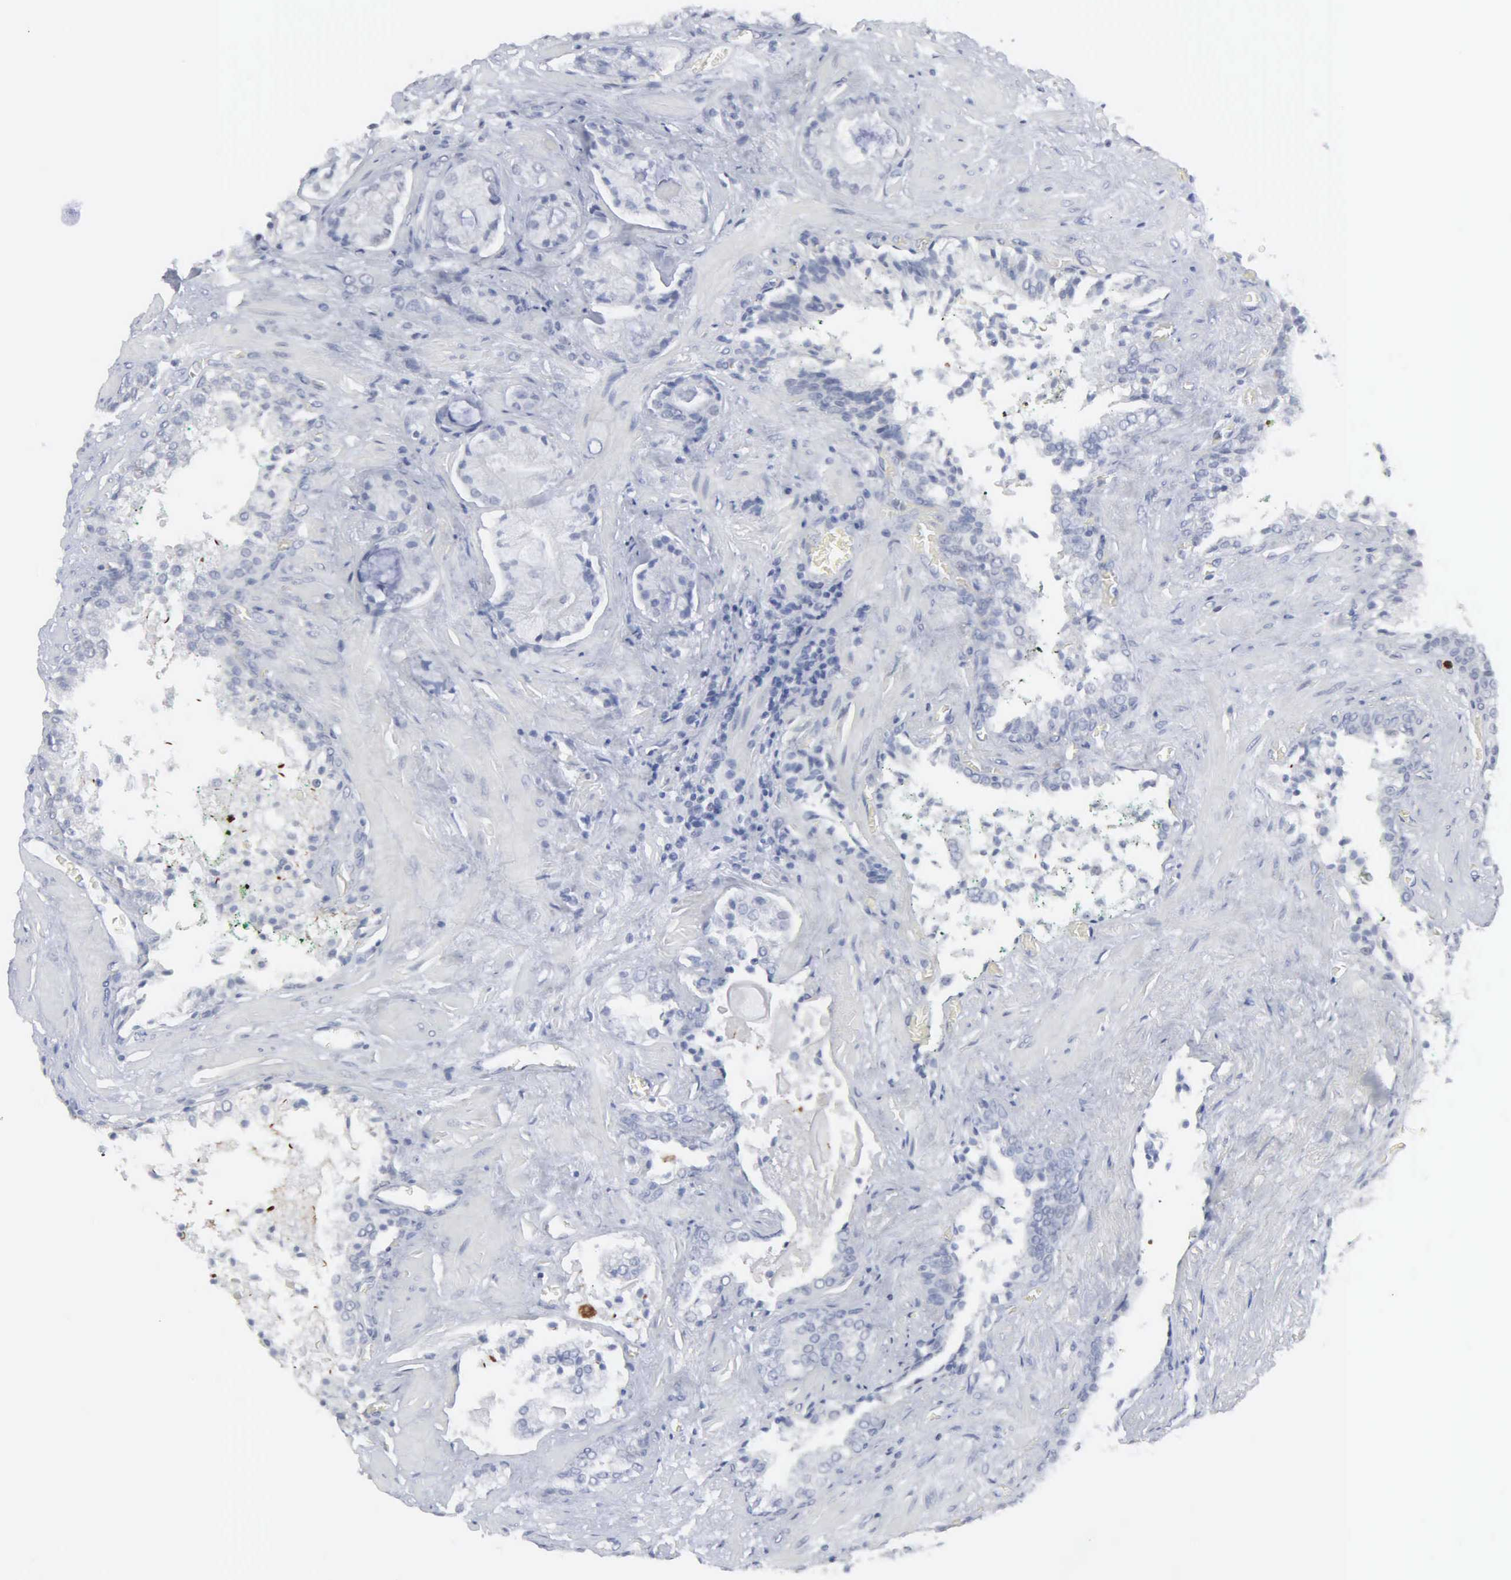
{"staining": {"intensity": "negative", "quantity": "none", "location": "none"}, "tissue": "prostate cancer", "cell_type": "Tumor cells", "image_type": "cancer", "snomed": [{"axis": "morphology", "description": "Adenocarcinoma, Medium grade"}, {"axis": "topography", "description": "Prostate"}], "caption": "Micrograph shows no protein positivity in tumor cells of prostate cancer tissue.", "gene": "SPIN3", "patient": {"sex": "male", "age": 70}}